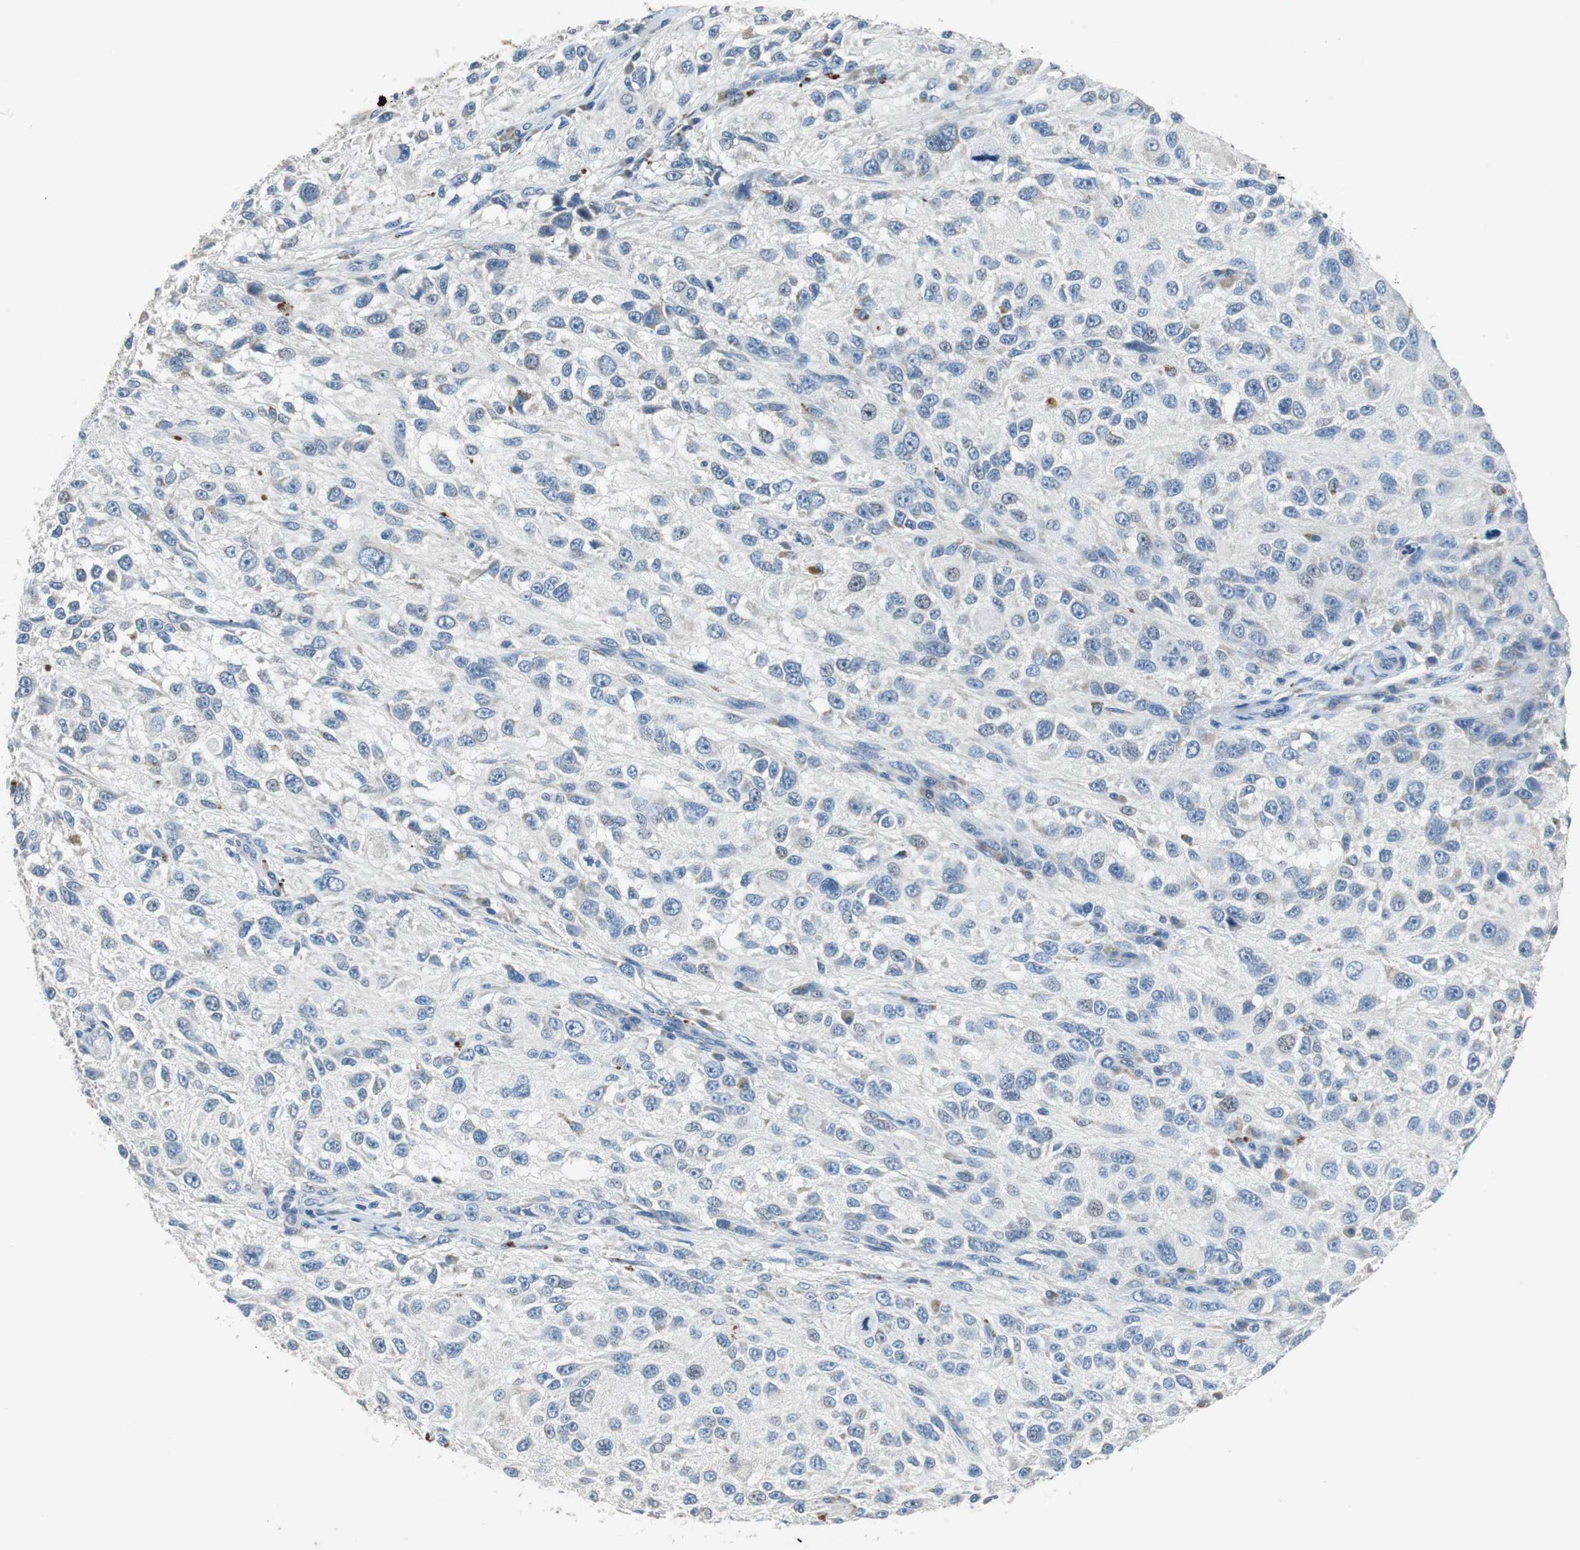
{"staining": {"intensity": "negative", "quantity": "none", "location": "none"}, "tissue": "melanoma", "cell_type": "Tumor cells", "image_type": "cancer", "snomed": [{"axis": "morphology", "description": "Necrosis, NOS"}, {"axis": "morphology", "description": "Malignant melanoma, NOS"}, {"axis": "topography", "description": "Skin"}], "caption": "A high-resolution image shows IHC staining of malignant melanoma, which shows no significant staining in tumor cells. (Brightfield microscopy of DAB IHC at high magnification).", "gene": "NLGN1", "patient": {"sex": "female", "age": 87}}